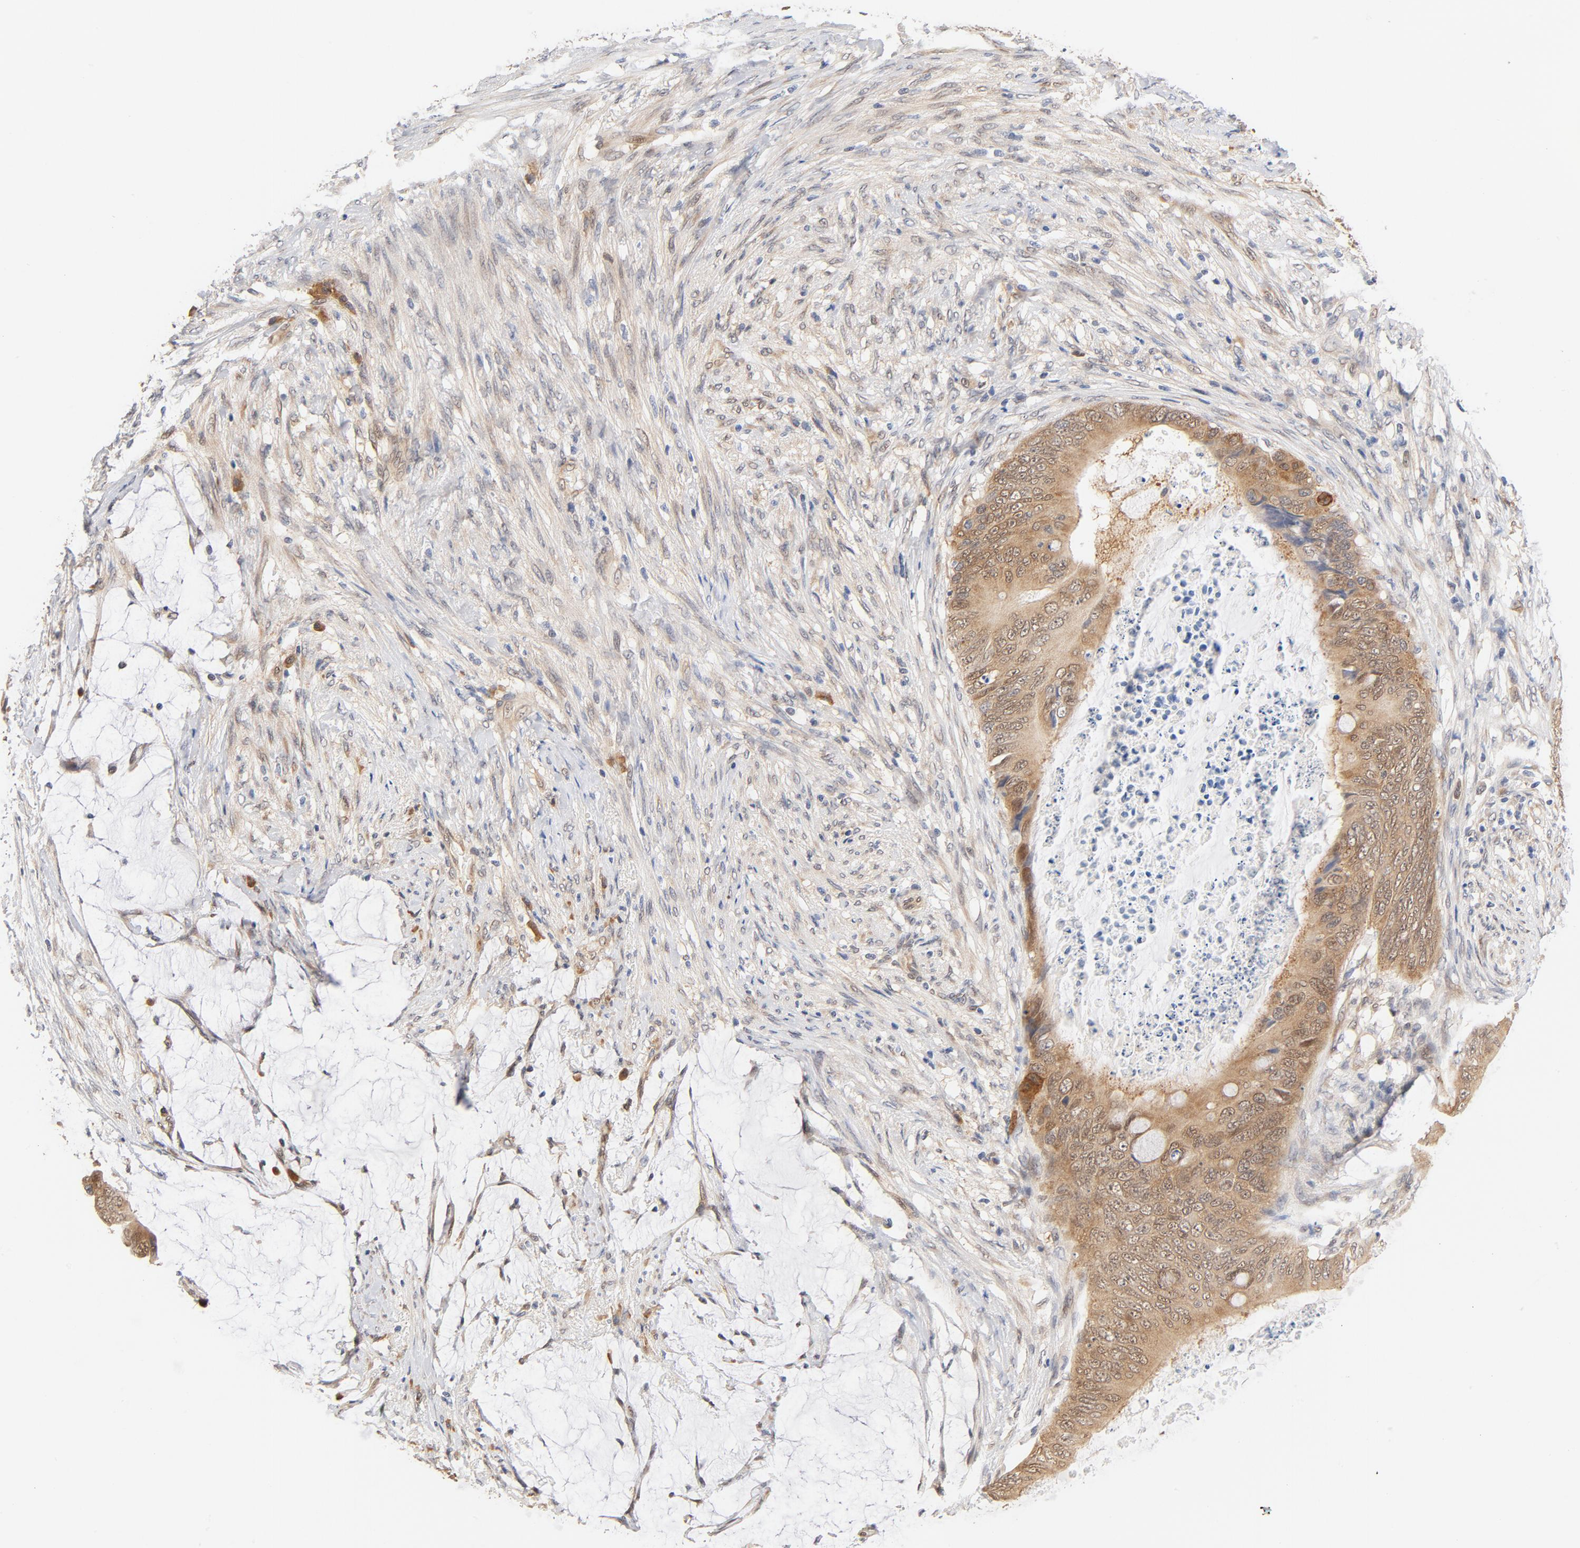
{"staining": {"intensity": "moderate", "quantity": ">75%", "location": "cytoplasmic/membranous"}, "tissue": "colorectal cancer", "cell_type": "Tumor cells", "image_type": "cancer", "snomed": [{"axis": "morphology", "description": "Normal tissue, NOS"}, {"axis": "morphology", "description": "Adenocarcinoma, NOS"}, {"axis": "topography", "description": "Rectum"}, {"axis": "topography", "description": "Peripheral nerve tissue"}], "caption": "About >75% of tumor cells in adenocarcinoma (colorectal) show moderate cytoplasmic/membranous protein staining as visualized by brown immunohistochemical staining.", "gene": "EIF4E", "patient": {"sex": "female", "age": 77}}